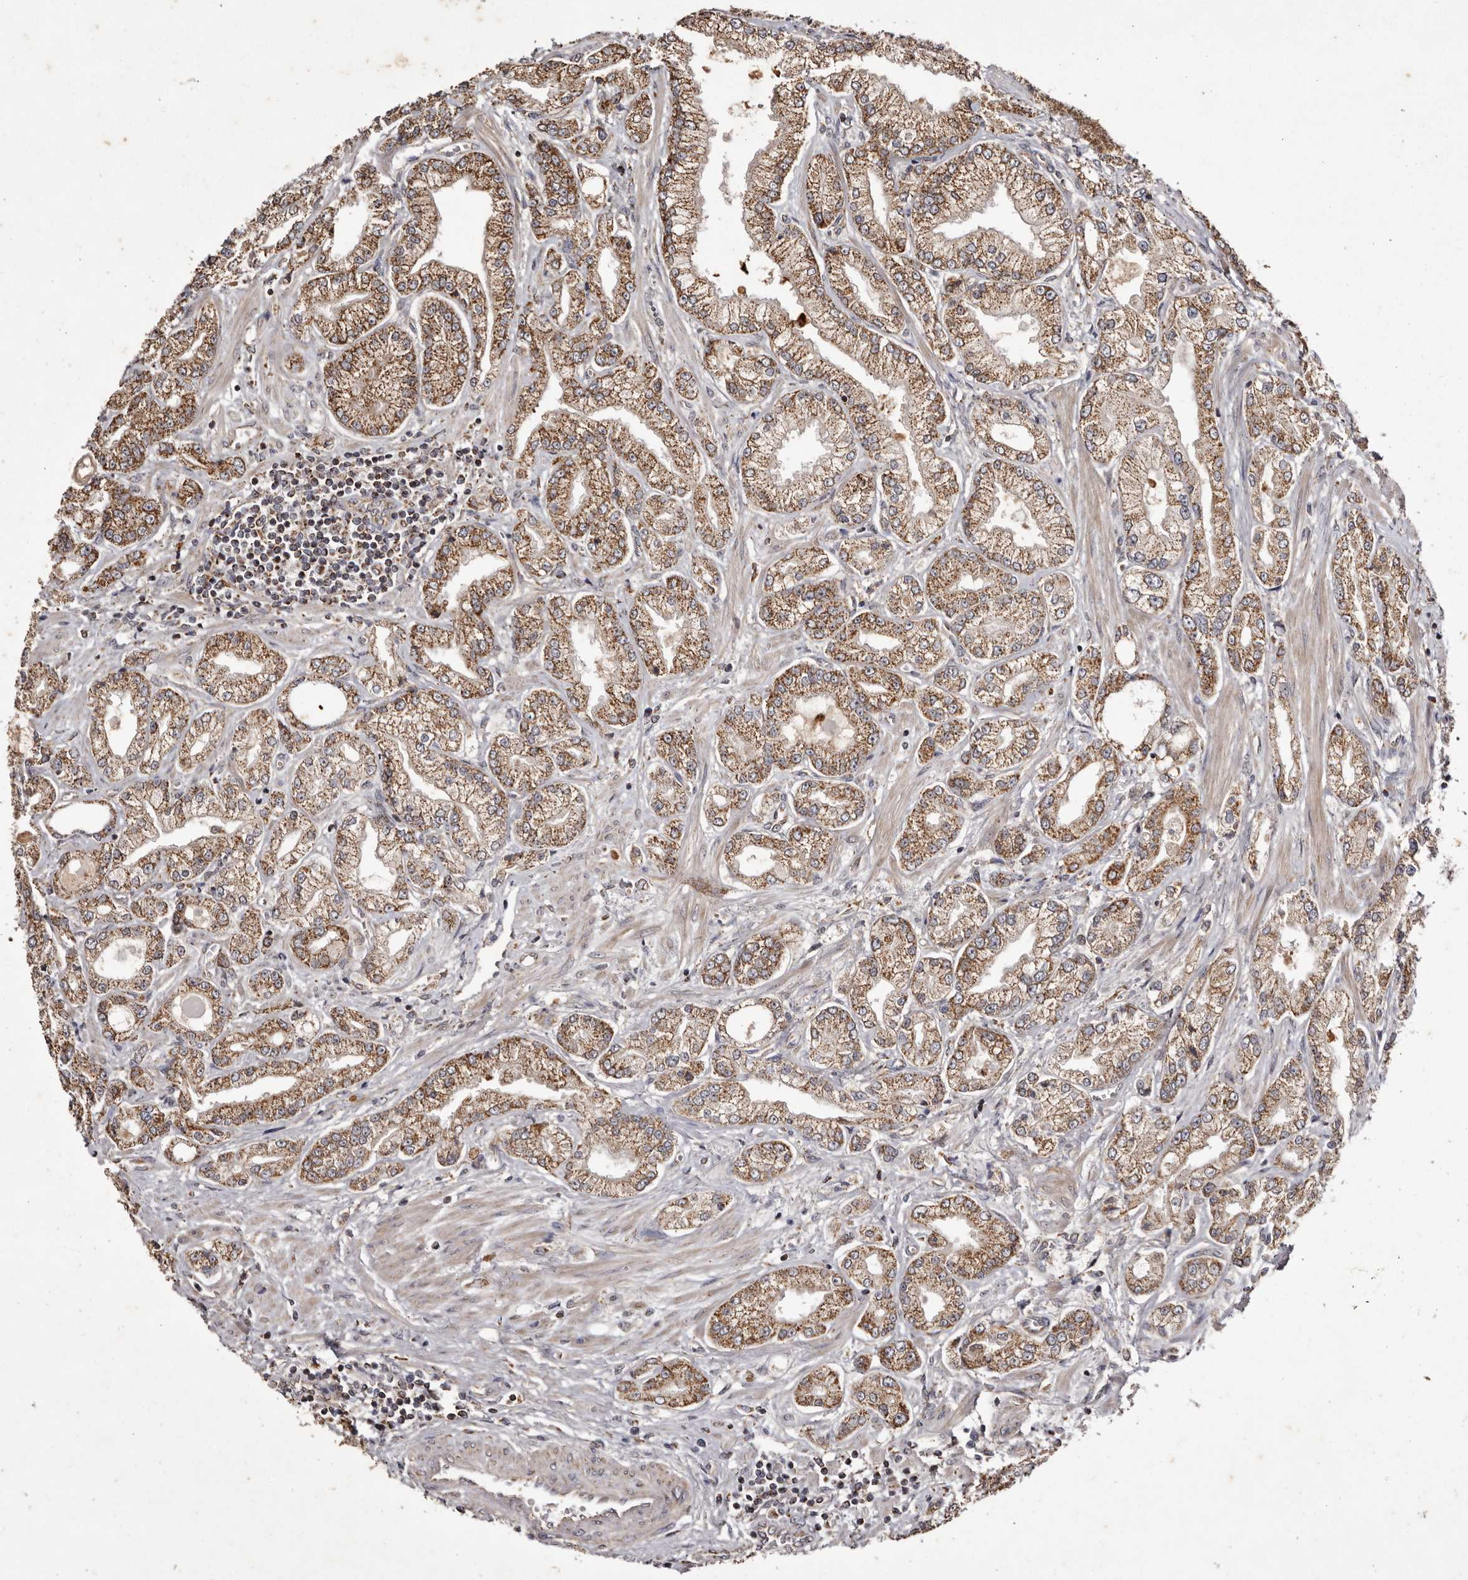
{"staining": {"intensity": "moderate", "quantity": ">75%", "location": "cytoplasmic/membranous"}, "tissue": "prostate cancer", "cell_type": "Tumor cells", "image_type": "cancer", "snomed": [{"axis": "morphology", "description": "Adenocarcinoma, Low grade"}, {"axis": "topography", "description": "Prostate"}], "caption": "IHC of human prostate low-grade adenocarcinoma reveals medium levels of moderate cytoplasmic/membranous expression in approximately >75% of tumor cells.", "gene": "CPLANE2", "patient": {"sex": "male", "age": 62}}